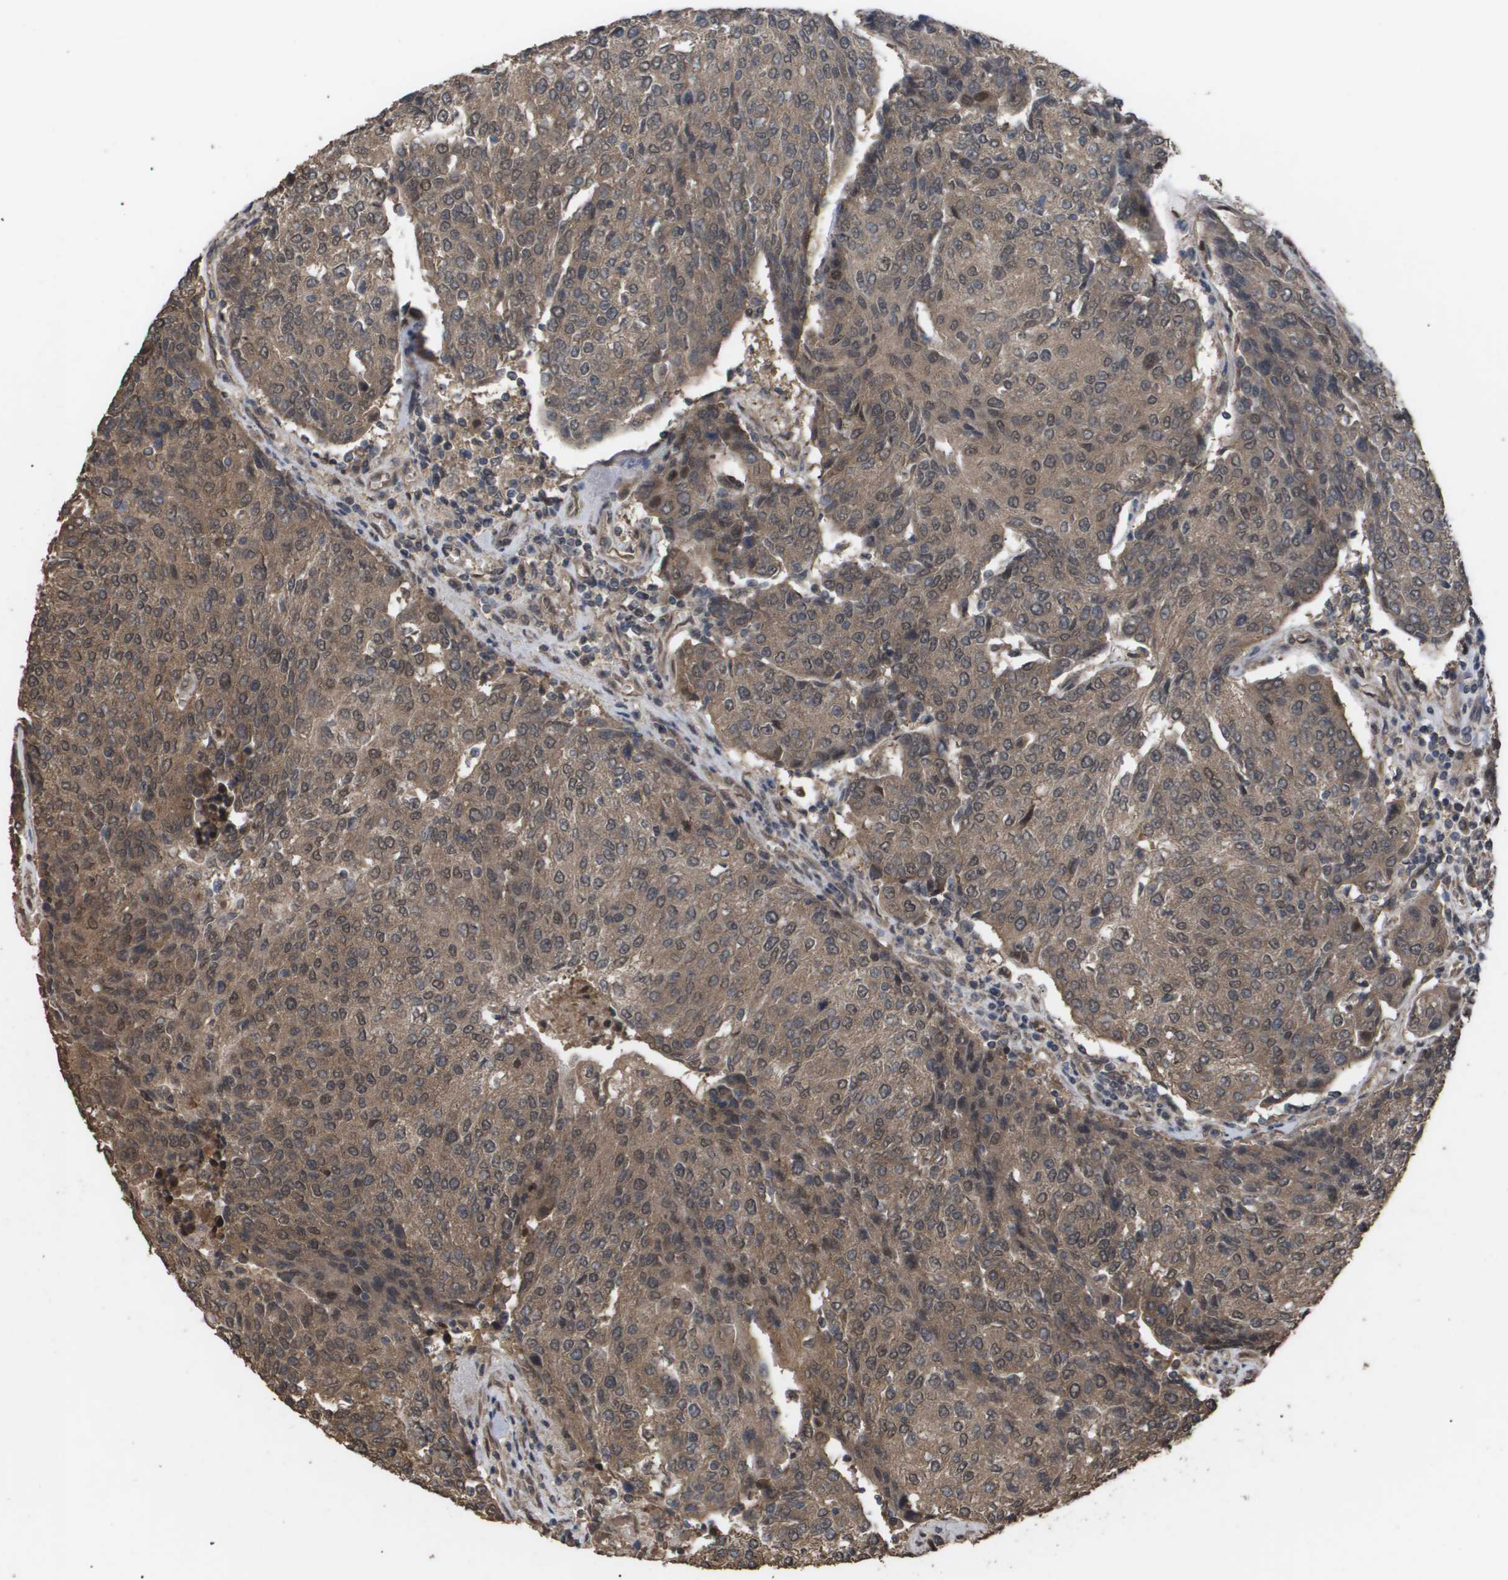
{"staining": {"intensity": "moderate", "quantity": ">75%", "location": "cytoplasmic/membranous"}, "tissue": "urothelial cancer", "cell_type": "Tumor cells", "image_type": "cancer", "snomed": [{"axis": "morphology", "description": "Urothelial carcinoma, High grade"}, {"axis": "topography", "description": "Urinary bladder"}], "caption": "High-grade urothelial carcinoma stained with a protein marker demonstrates moderate staining in tumor cells.", "gene": "CUL5", "patient": {"sex": "female", "age": 85}}